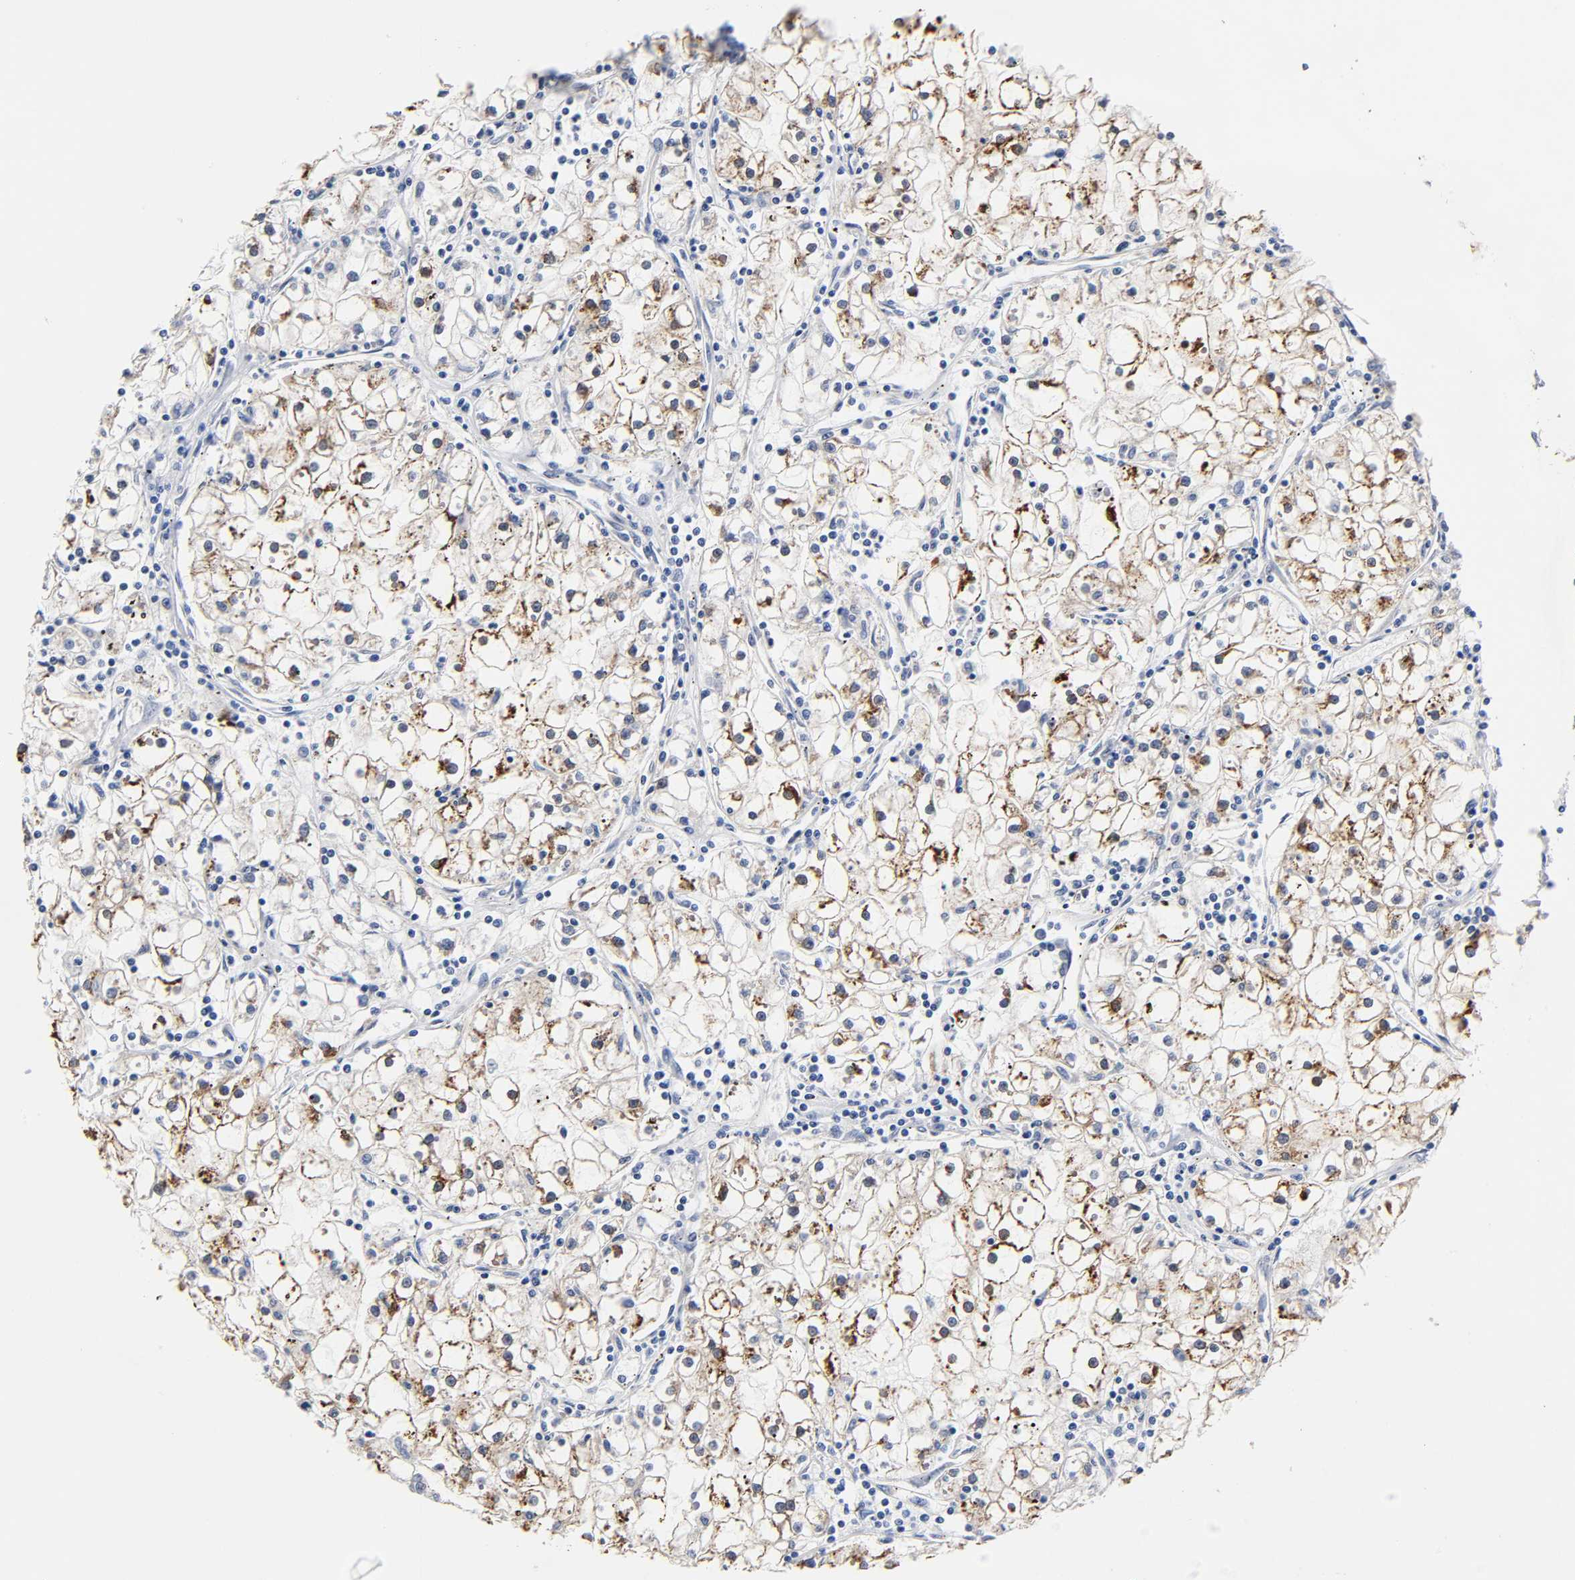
{"staining": {"intensity": "moderate", "quantity": ">75%", "location": "cytoplasmic/membranous"}, "tissue": "renal cancer", "cell_type": "Tumor cells", "image_type": "cancer", "snomed": [{"axis": "morphology", "description": "Adenocarcinoma, NOS"}, {"axis": "topography", "description": "Kidney"}], "caption": "Immunohistochemistry (IHC) staining of adenocarcinoma (renal), which exhibits medium levels of moderate cytoplasmic/membranous expression in approximately >75% of tumor cells indicating moderate cytoplasmic/membranous protein positivity. The staining was performed using DAB (brown) for protein detection and nuclei were counterstained in hematoxylin (blue).", "gene": "FYN", "patient": {"sex": "male", "age": 56}}